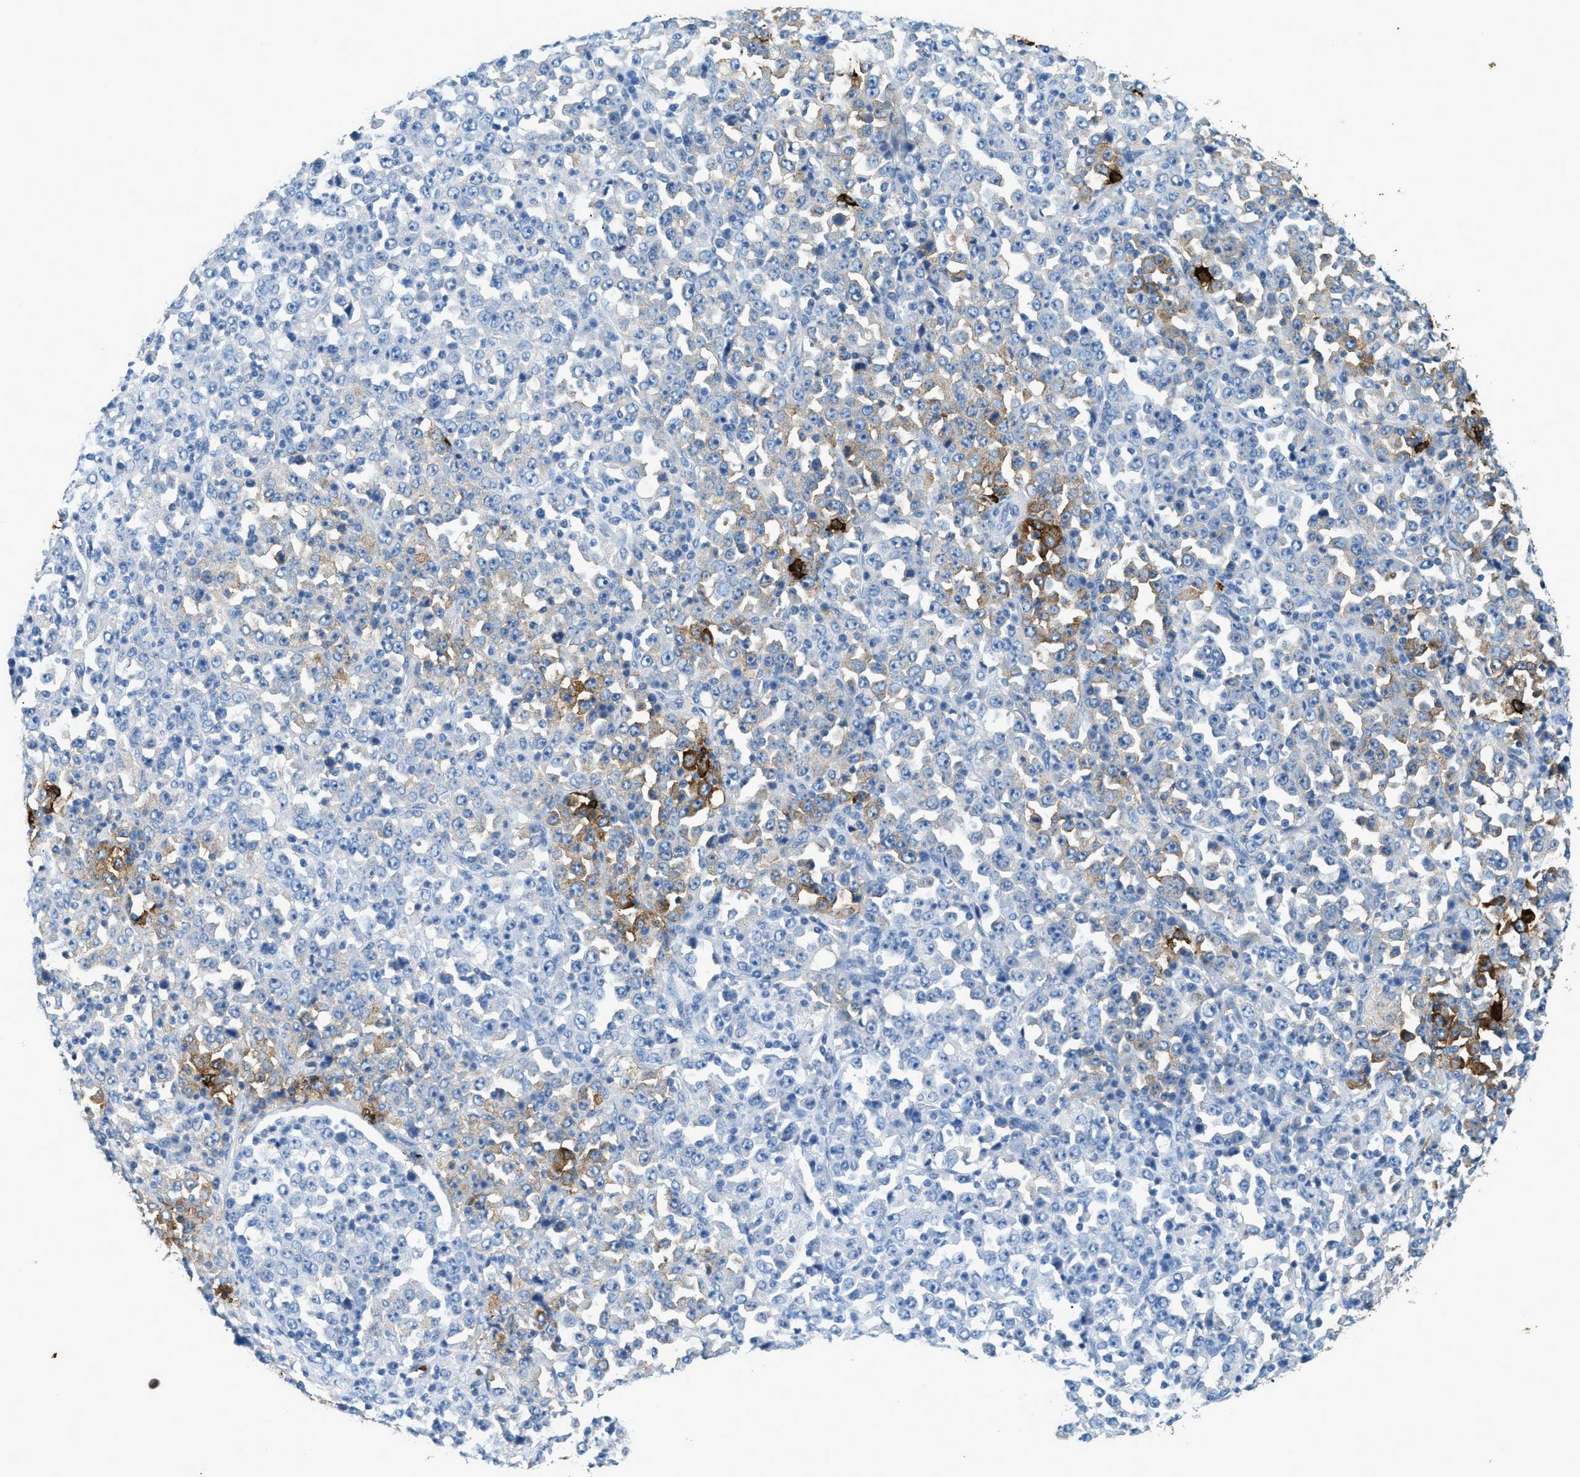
{"staining": {"intensity": "moderate", "quantity": "<25%", "location": "cytoplasmic/membranous"}, "tissue": "stomach cancer", "cell_type": "Tumor cells", "image_type": "cancer", "snomed": [{"axis": "morphology", "description": "Normal tissue, NOS"}, {"axis": "morphology", "description": "Adenocarcinoma, NOS"}, {"axis": "topography", "description": "Stomach, upper"}, {"axis": "topography", "description": "Stomach"}], "caption": "An image of human stomach adenocarcinoma stained for a protein reveals moderate cytoplasmic/membranous brown staining in tumor cells. Nuclei are stained in blue.", "gene": "TPSAB1", "patient": {"sex": "male", "age": 59}}